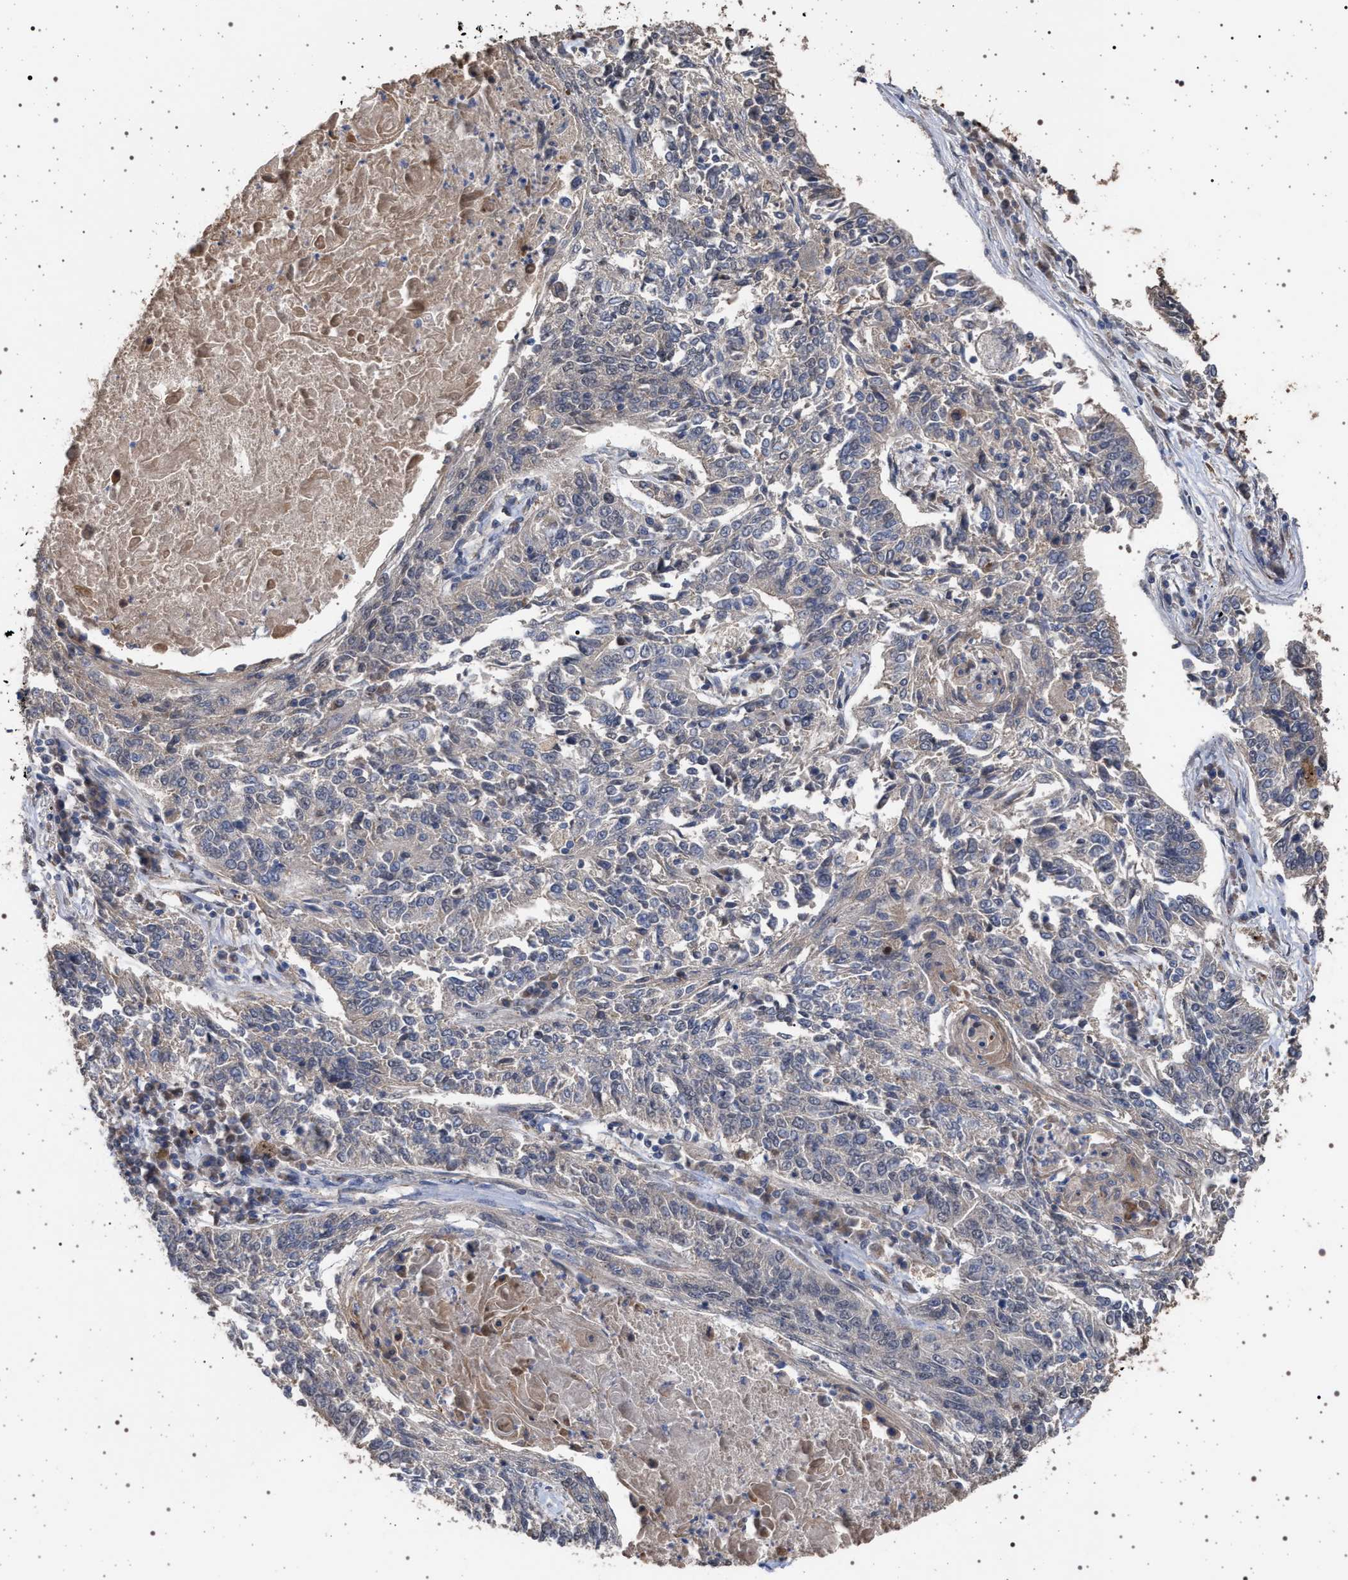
{"staining": {"intensity": "negative", "quantity": "none", "location": "none"}, "tissue": "lung cancer", "cell_type": "Tumor cells", "image_type": "cancer", "snomed": [{"axis": "morphology", "description": "Normal tissue, NOS"}, {"axis": "morphology", "description": "Squamous cell carcinoma, NOS"}, {"axis": "topography", "description": "Cartilage tissue"}, {"axis": "topography", "description": "Bronchus"}, {"axis": "topography", "description": "Lung"}], "caption": "IHC histopathology image of human squamous cell carcinoma (lung) stained for a protein (brown), which exhibits no positivity in tumor cells.", "gene": "IFT20", "patient": {"sex": "female", "age": 49}}